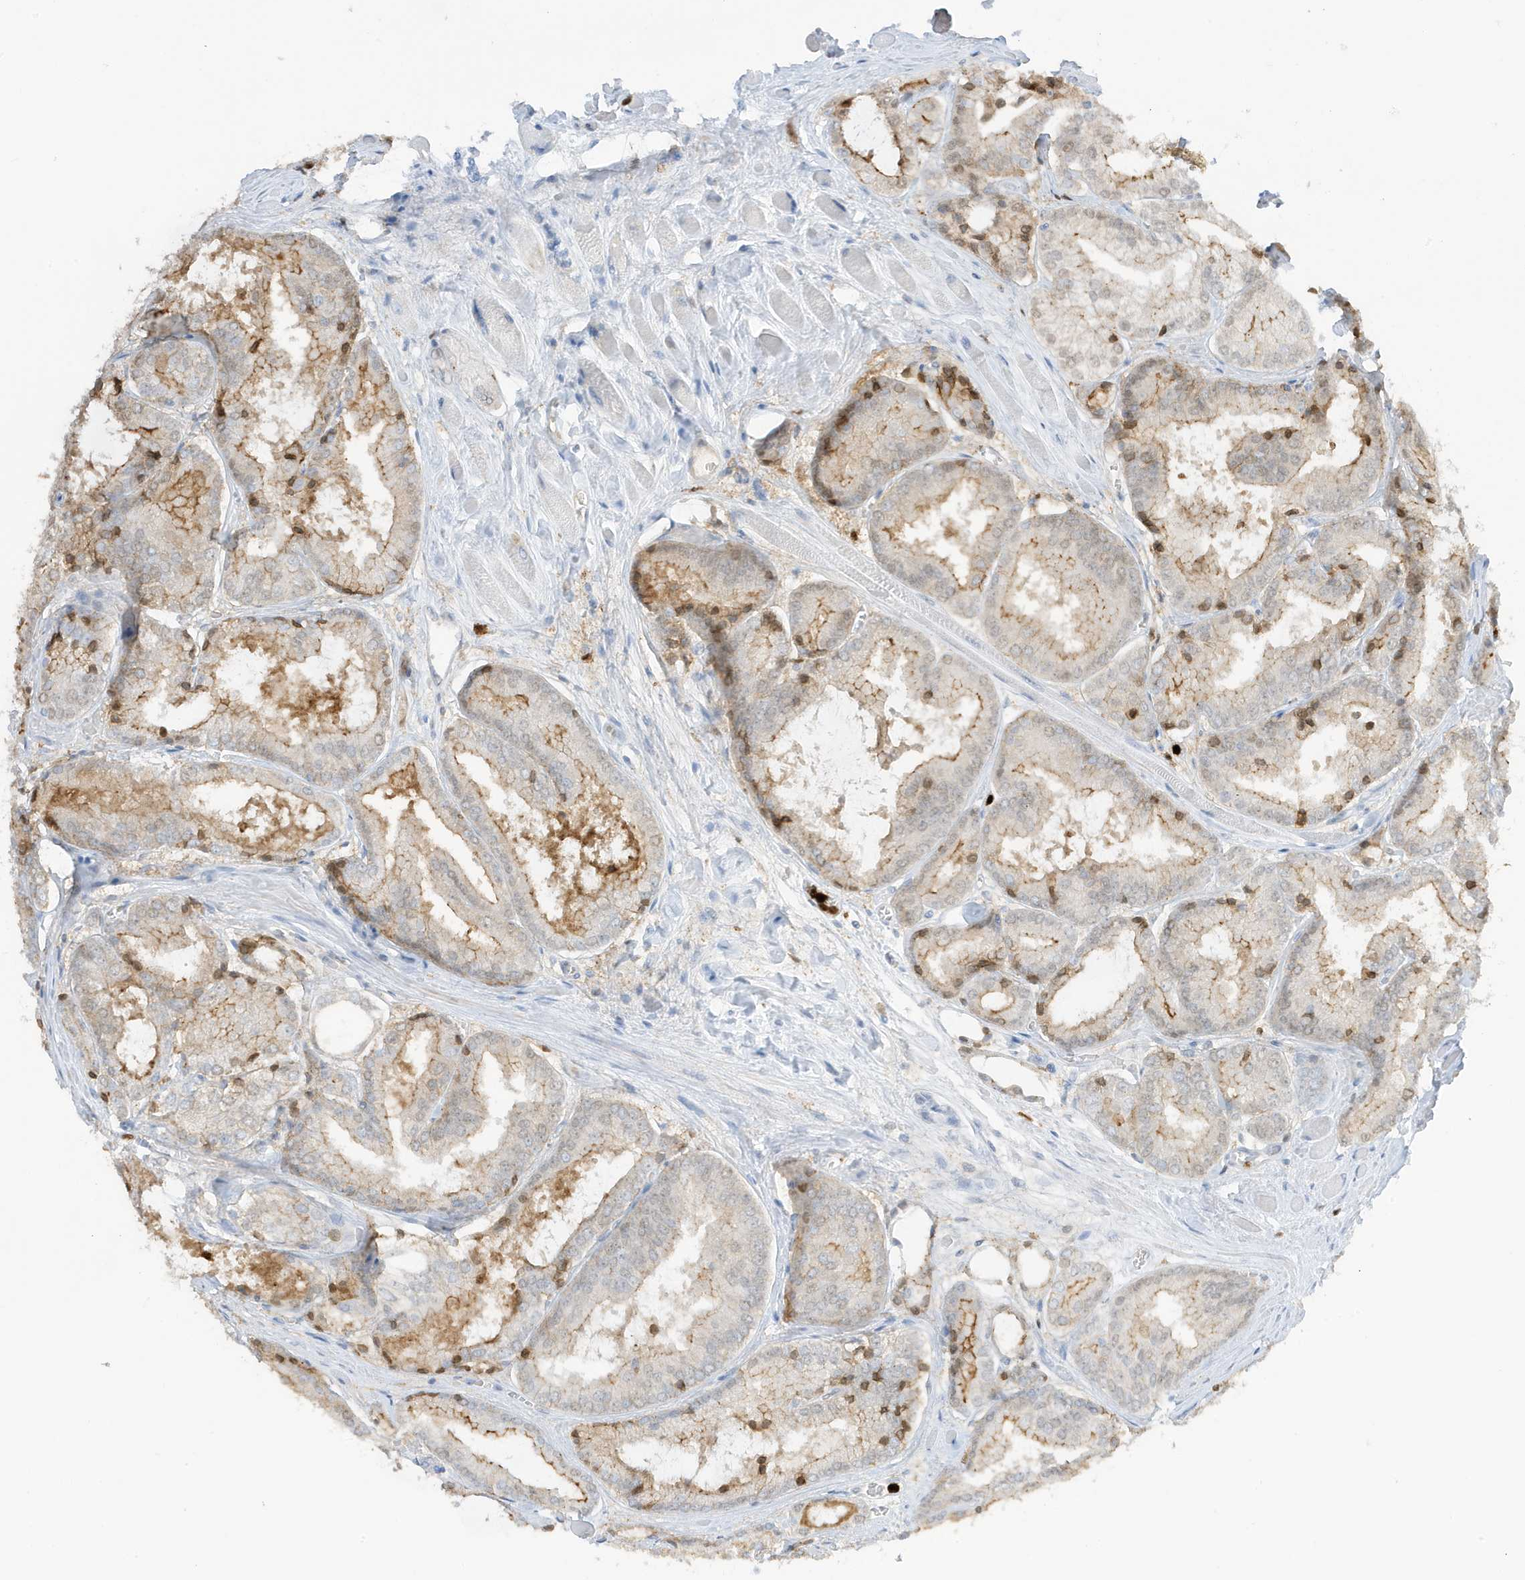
{"staining": {"intensity": "moderate", "quantity": "25%-75%", "location": "cytoplasmic/membranous"}, "tissue": "prostate cancer", "cell_type": "Tumor cells", "image_type": "cancer", "snomed": [{"axis": "morphology", "description": "Adenocarcinoma, Low grade"}, {"axis": "topography", "description": "Prostate"}], "caption": "Approximately 25%-75% of tumor cells in human prostate cancer (low-grade adenocarcinoma) exhibit moderate cytoplasmic/membranous protein positivity as visualized by brown immunohistochemical staining.", "gene": "GCA", "patient": {"sex": "male", "age": 67}}